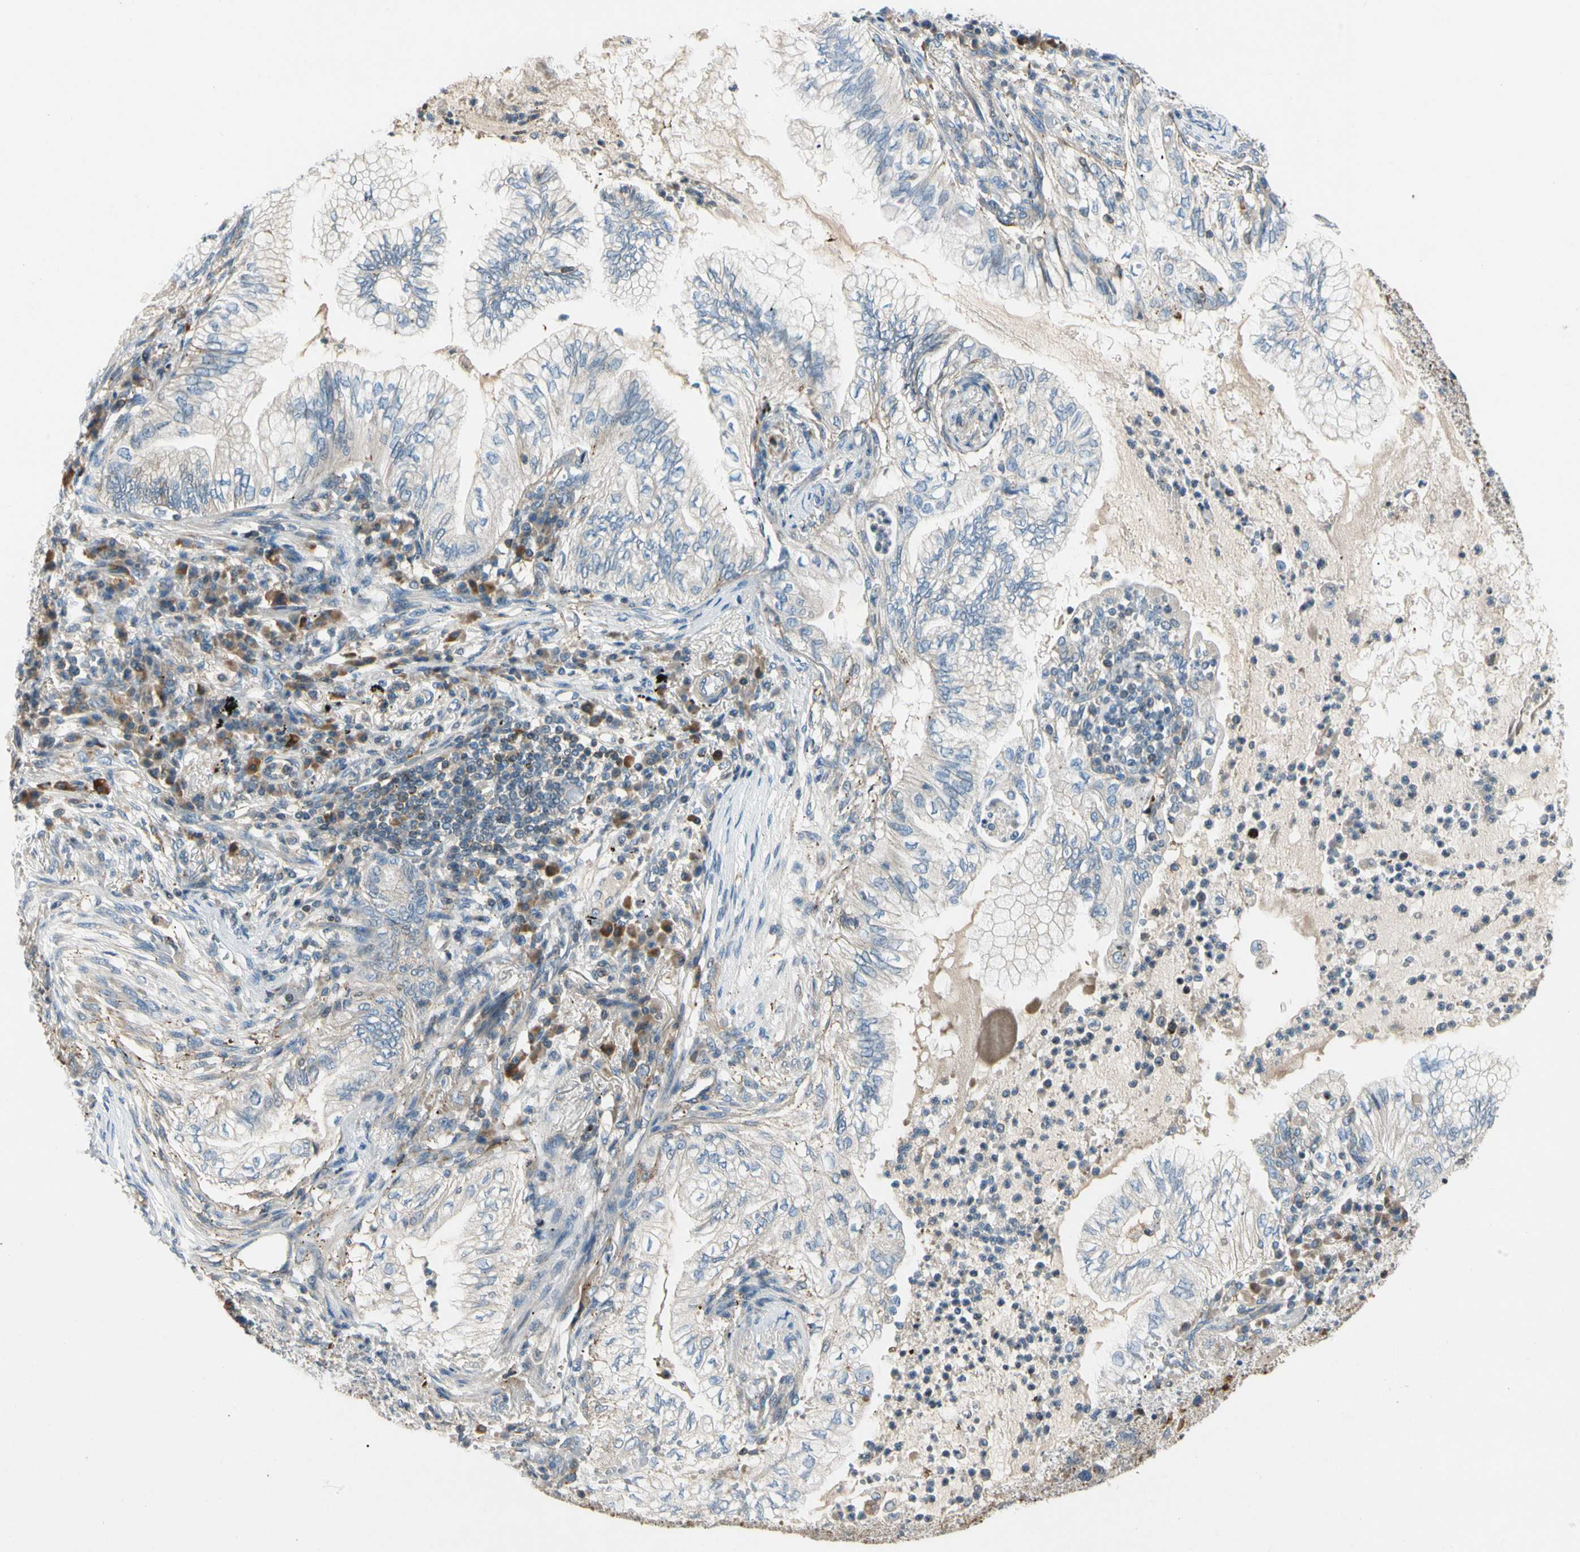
{"staining": {"intensity": "negative", "quantity": "none", "location": "none"}, "tissue": "lung cancer", "cell_type": "Tumor cells", "image_type": "cancer", "snomed": [{"axis": "morphology", "description": "Normal tissue, NOS"}, {"axis": "morphology", "description": "Adenocarcinoma, NOS"}, {"axis": "topography", "description": "Bronchus"}, {"axis": "topography", "description": "Lung"}], "caption": "High magnification brightfield microscopy of lung adenocarcinoma stained with DAB (3,3'-diaminobenzidine) (brown) and counterstained with hematoxylin (blue): tumor cells show no significant staining.", "gene": "CDH6", "patient": {"sex": "female", "age": 70}}